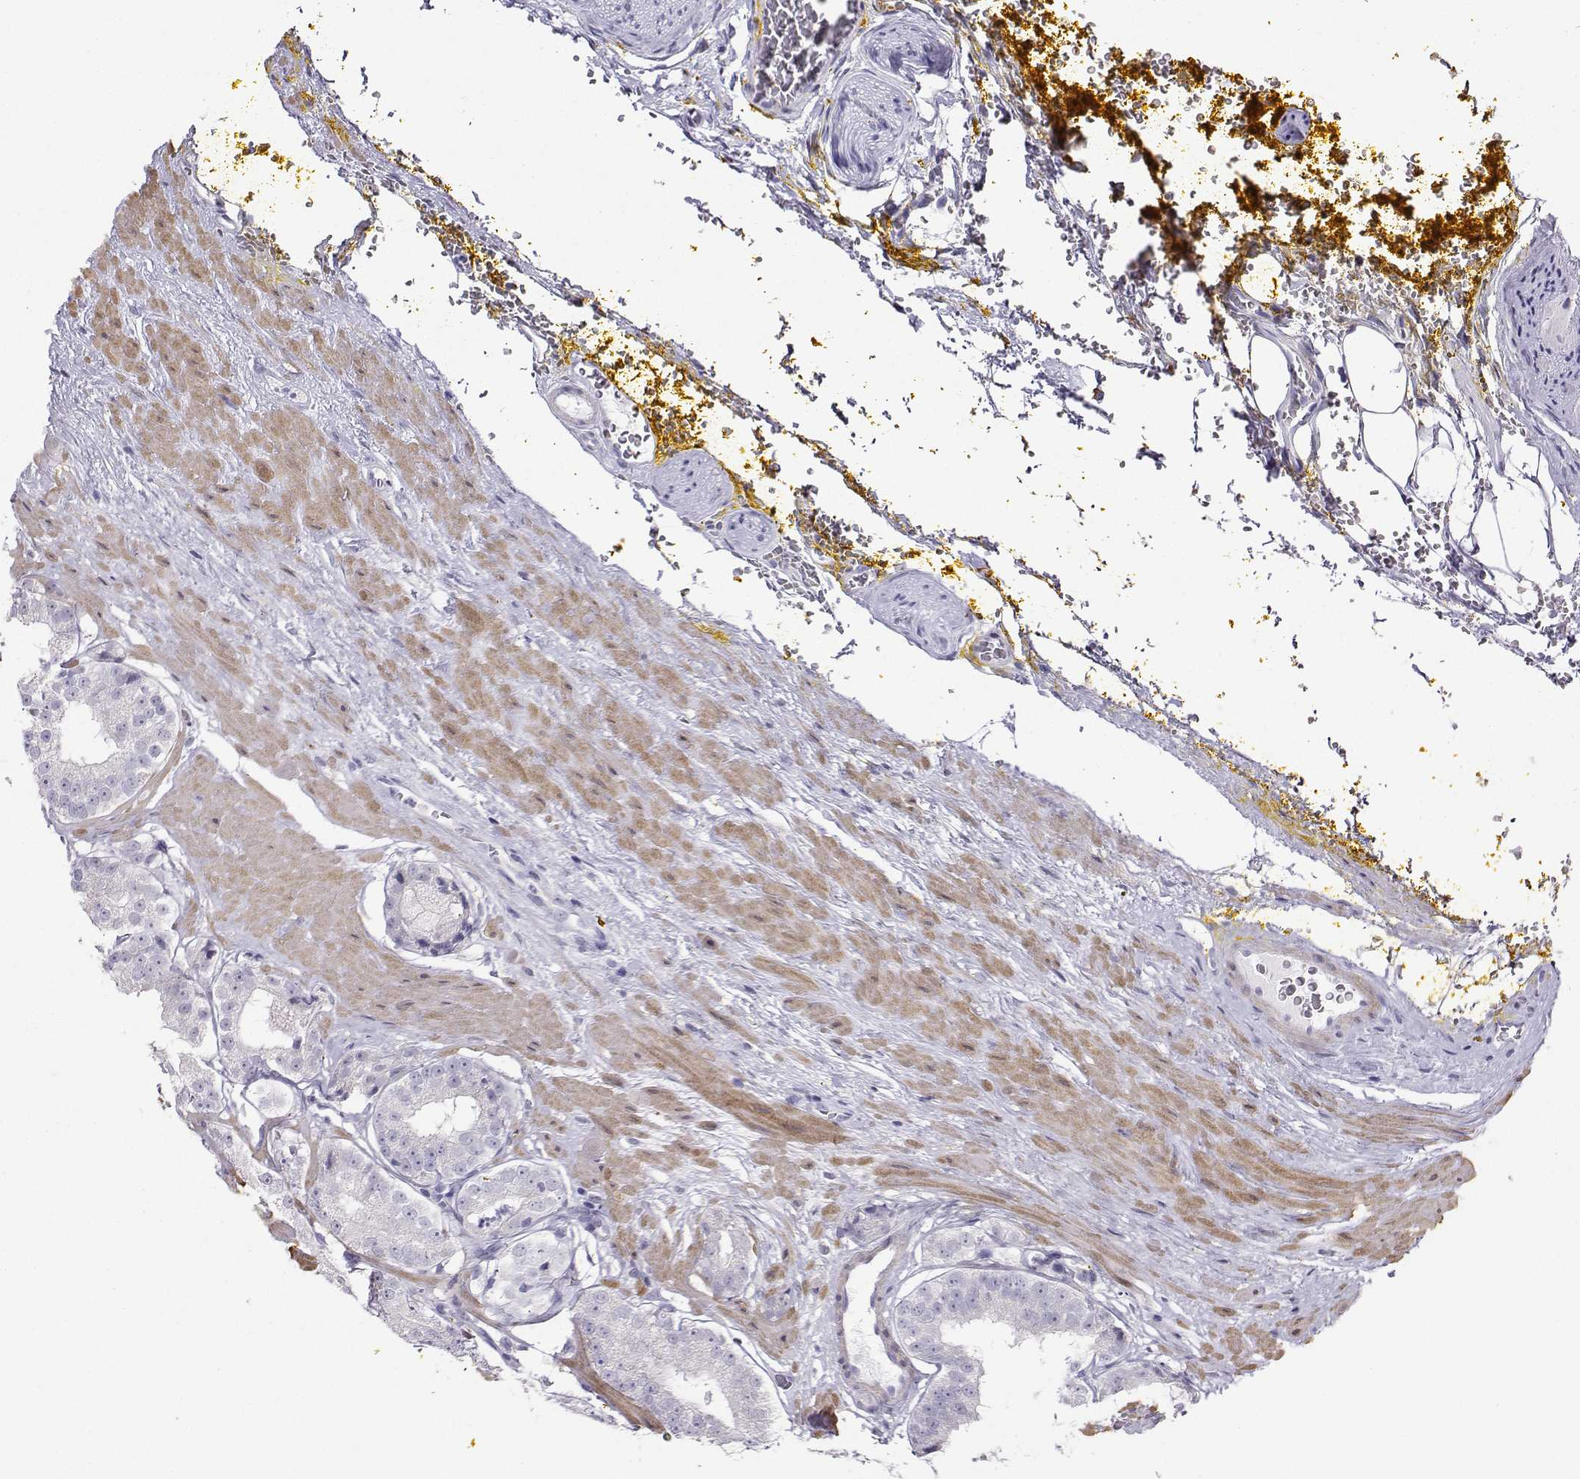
{"staining": {"intensity": "negative", "quantity": "none", "location": "none"}, "tissue": "prostate cancer", "cell_type": "Tumor cells", "image_type": "cancer", "snomed": [{"axis": "morphology", "description": "Adenocarcinoma, Low grade"}, {"axis": "topography", "description": "Prostate"}], "caption": "High magnification brightfield microscopy of prostate cancer stained with DAB (3,3'-diaminobenzidine) (brown) and counterstained with hematoxylin (blue): tumor cells show no significant expression. (DAB (3,3'-diaminobenzidine) IHC, high magnification).", "gene": "KIF17", "patient": {"sex": "male", "age": 60}}